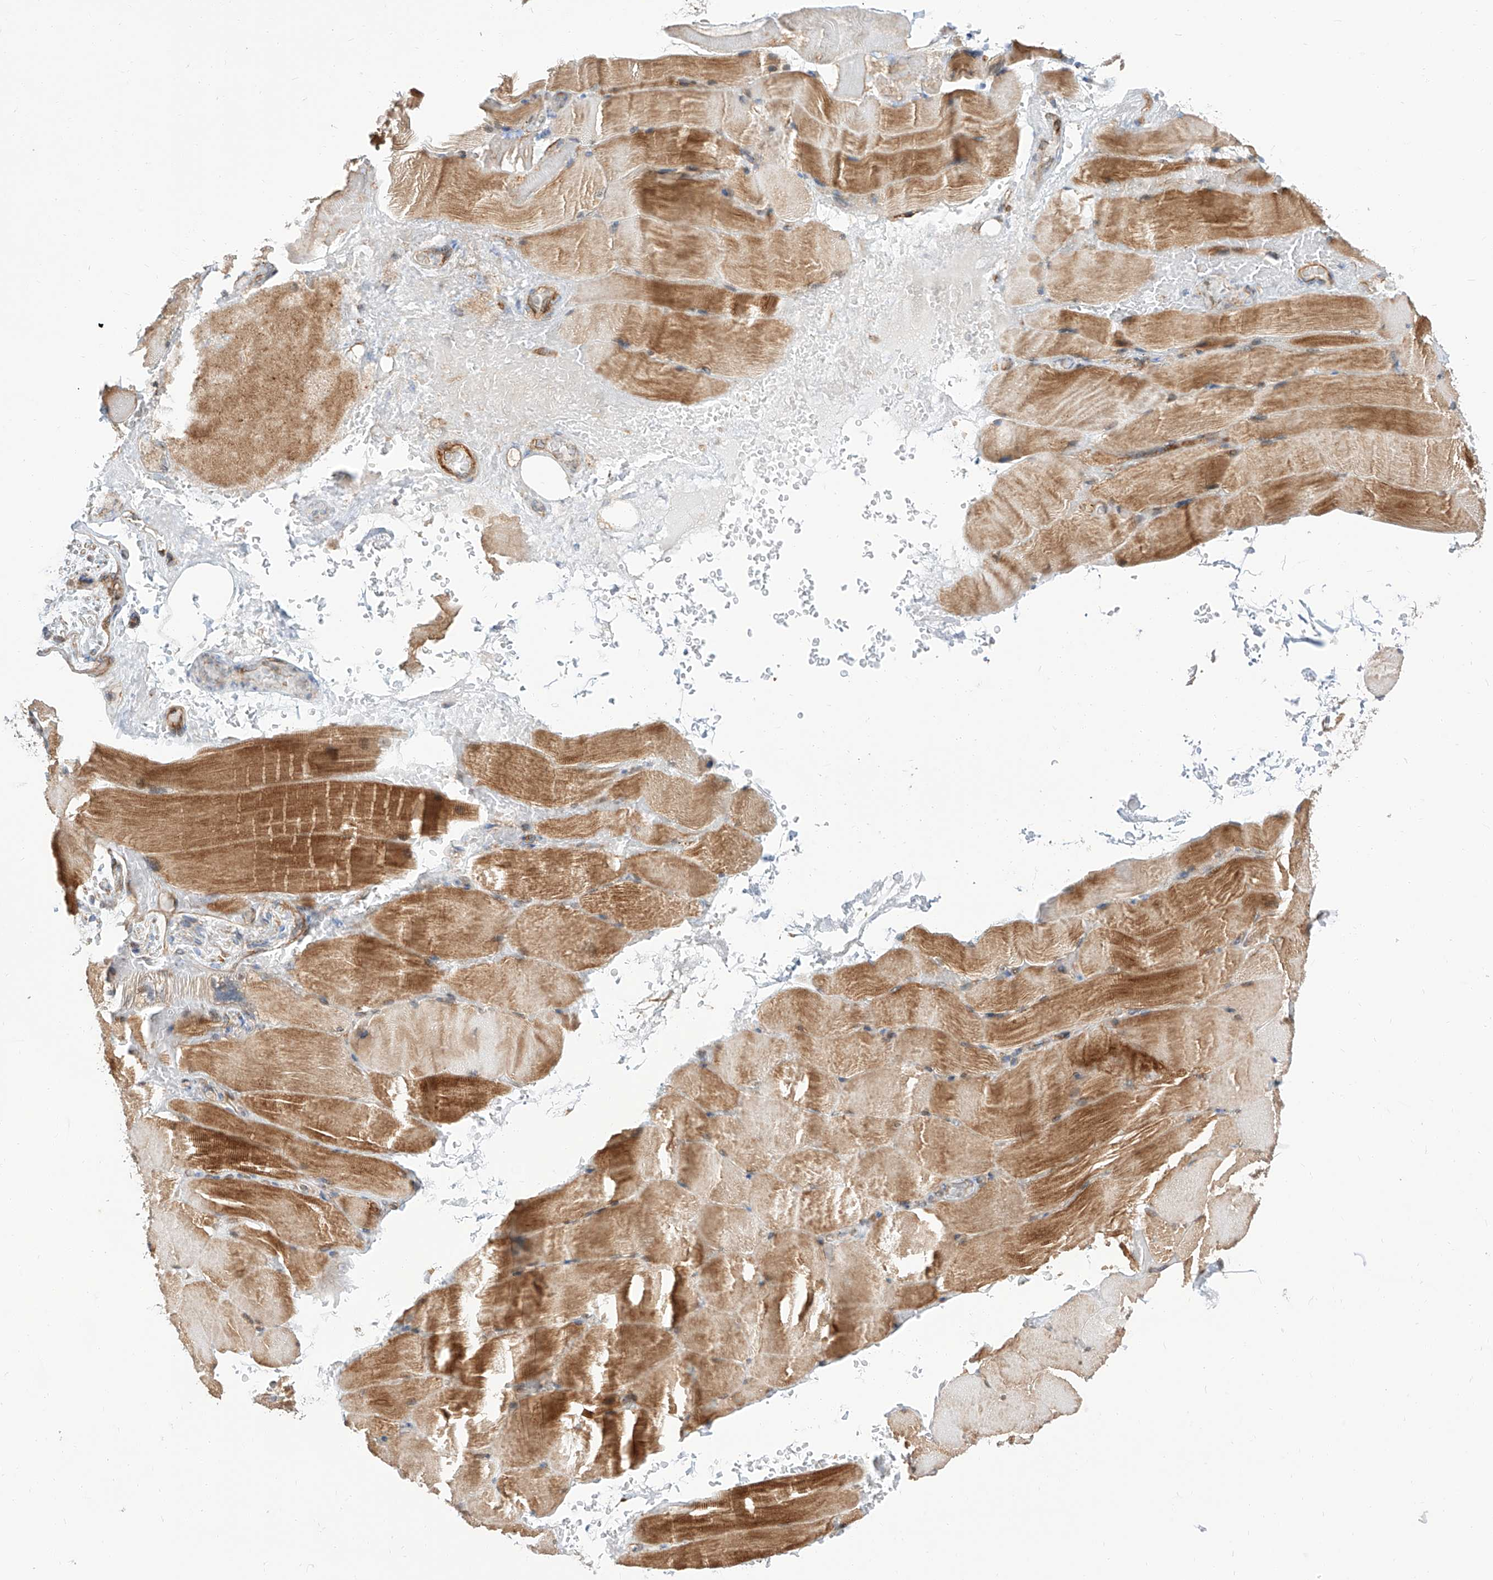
{"staining": {"intensity": "moderate", "quantity": ">75%", "location": "cytoplasmic/membranous"}, "tissue": "skeletal muscle", "cell_type": "Myocytes", "image_type": "normal", "snomed": [{"axis": "morphology", "description": "Normal tissue, NOS"}, {"axis": "topography", "description": "Skeletal muscle"}, {"axis": "topography", "description": "Parathyroid gland"}], "caption": "Normal skeletal muscle displays moderate cytoplasmic/membranous staining in about >75% of myocytes, visualized by immunohistochemistry.", "gene": "ISCA2", "patient": {"sex": "female", "age": 37}}